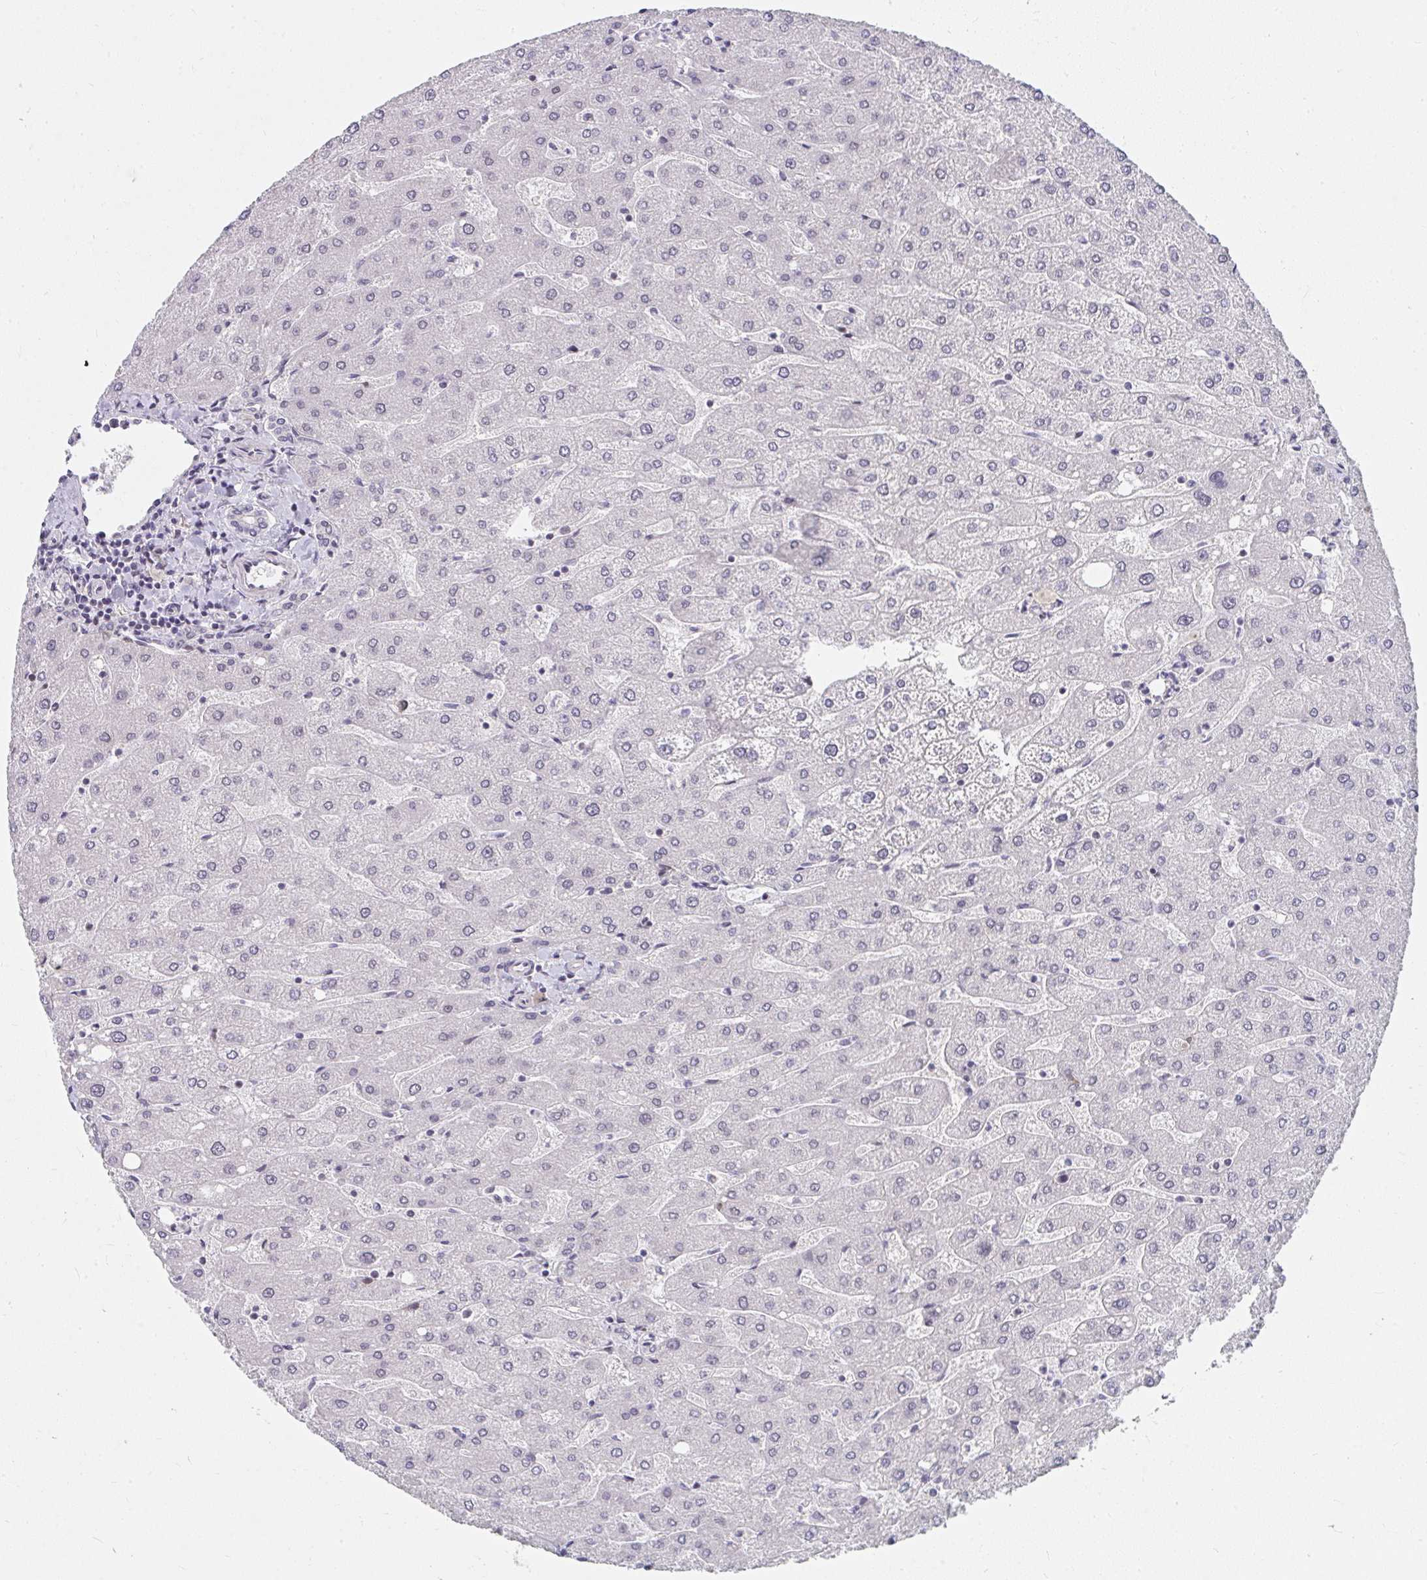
{"staining": {"intensity": "negative", "quantity": "none", "location": "none"}, "tissue": "liver", "cell_type": "Cholangiocytes", "image_type": "normal", "snomed": [{"axis": "morphology", "description": "Normal tissue, NOS"}, {"axis": "topography", "description": "Liver"}], "caption": "Immunohistochemistry (IHC) micrograph of normal human liver stained for a protein (brown), which exhibits no staining in cholangiocytes. Brightfield microscopy of immunohistochemistry stained with DAB (3,3'-diaminobenzidine) (brown) and hematoxylin (blue), captured at high magnification.", "gene": "SYNCRIP", "patient": {"sex": "male", "age": 67}}